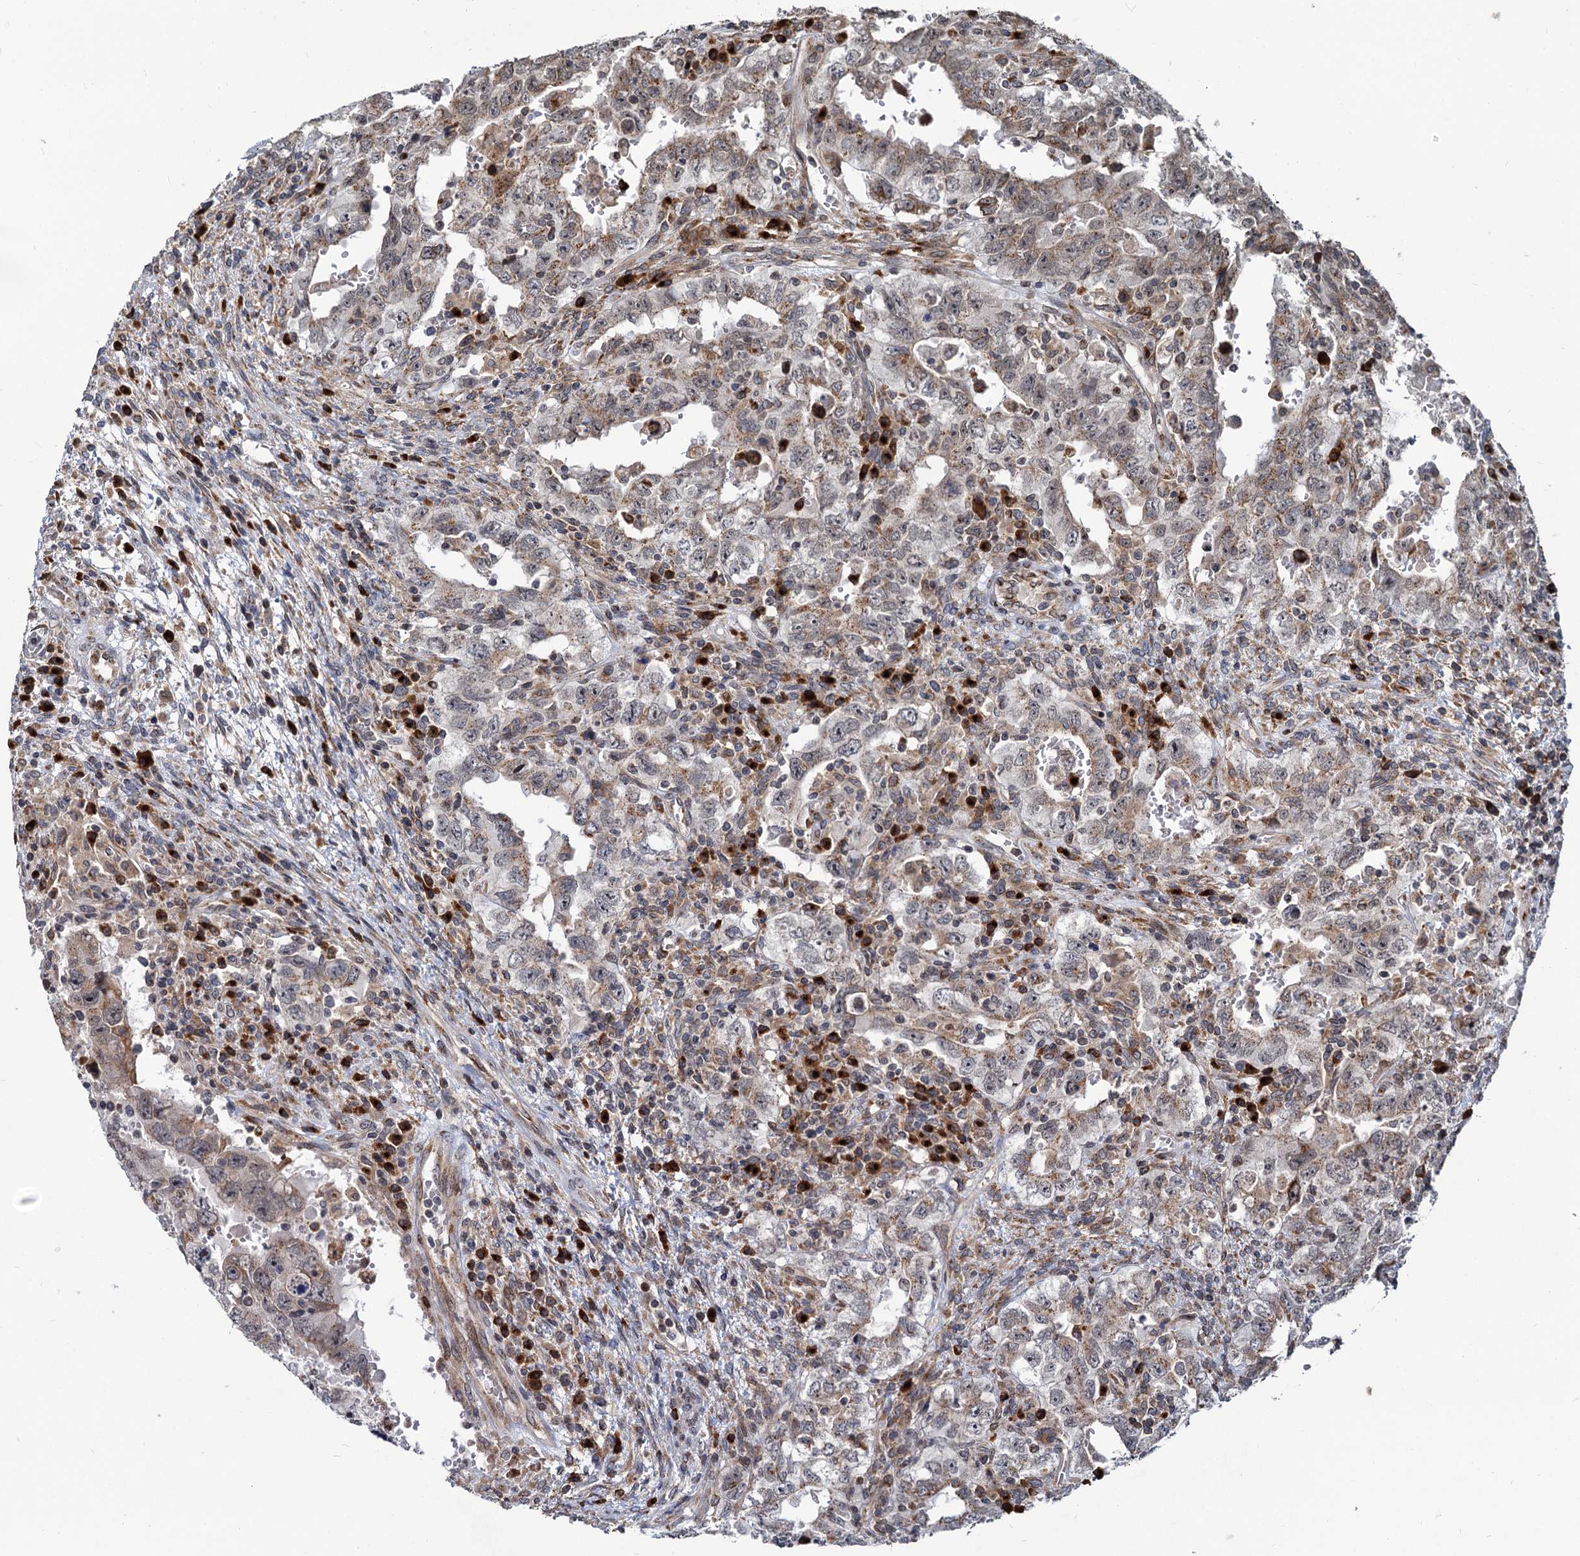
{"staining": {"intensity": "weak", "quantity": "25%-75%", "location": "cytoplasmic/membranous,nuclear"}, "tissue": "testis cancer", "cell_type": "Tumor cells", "image_type": "cancer", "snomed": [{"axis": "morphology", "description": "Carcinoma, Embryonal, NOS"}, {"axis": "topography", "description": "Testis"}], "caption": "Protein analysis of embryonal carcinoma (testis) tissue displays weak cytoplasmic/membranous and nuclear staining in approximately 25%-75% of tumor cells.", "gene": "SAAL1", "patient": {"sex": "male", "age": 26}}